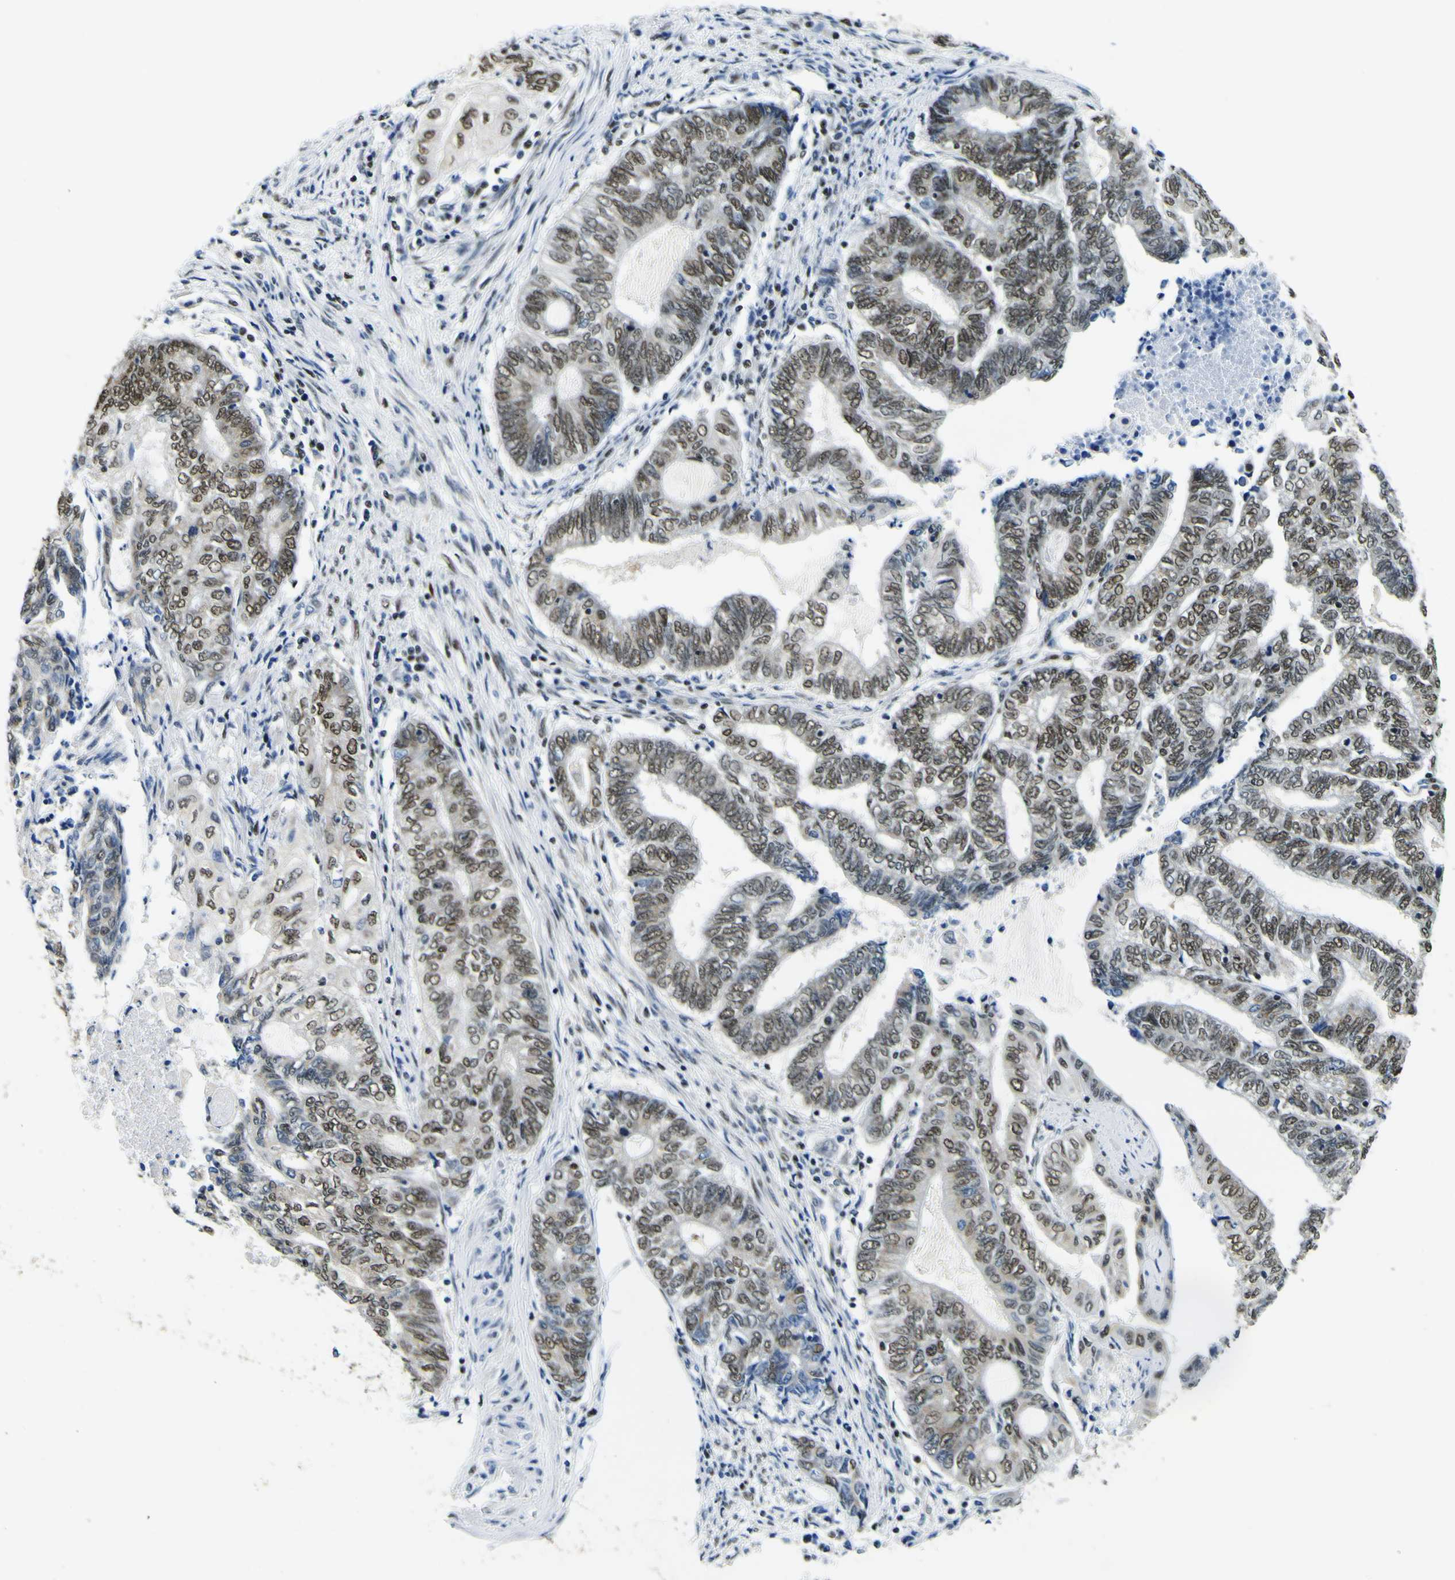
{"staining": {"intensity": "strong", "quantity": ">75%", "location": "nuclear"}, "tissue": "endometrial cancer", "cell_type": "Tumor cells", "image_type": "cancer", "snomed": [{"axis": "morphology", "description": "Adenocarcinoma, NOS"}, {"axis": "topography", "description": "Uterus"}, {"axis": "topography", "description": "Endometrium"}], "caption": "Protein expression analysis of human endometrial cancer (adenocarcinoma) reveals strong nuclear positivity in about >75% of tumor cells.", "gene": "SP1", "patient": {"sex": "female", "age": 70}}